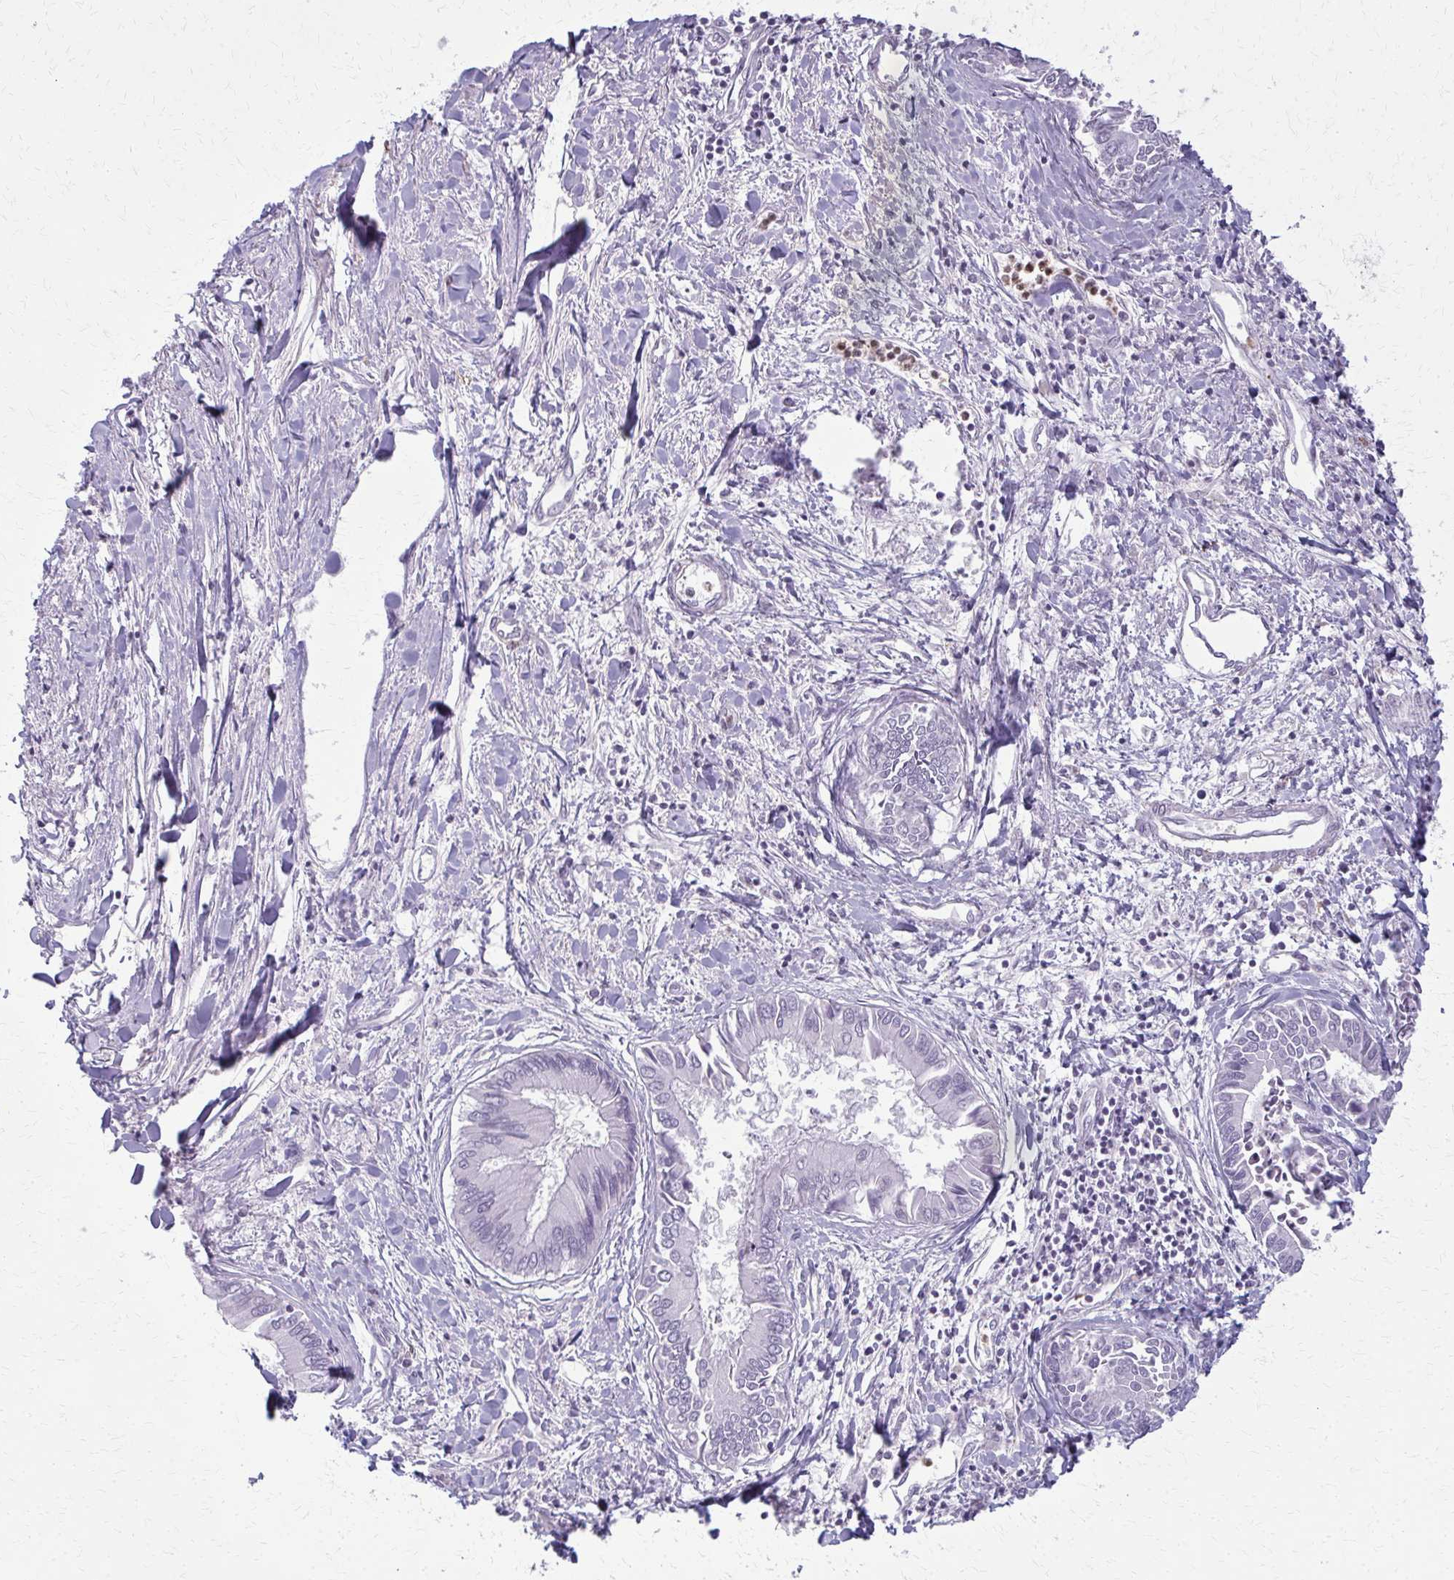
{"staining": {"intensity": "negative", "quantity": "none", "location": "none"}, "tissue": "liver cancer", "cell_type": "Tumor cells", "image_type": "cancer", "snomed": [{"axis": "morphology", "description": "Cholangiocarcinoma"}, {"axis": "topography", "description": "Liver"}], "caption": "IHC micrograph of liver cancer (cholangiocarcinoma) stained for a protein (brown), which reveals no expression in tumor cells.", "gene": "CA3", "patient": {"sex": "male", "age": 66}}